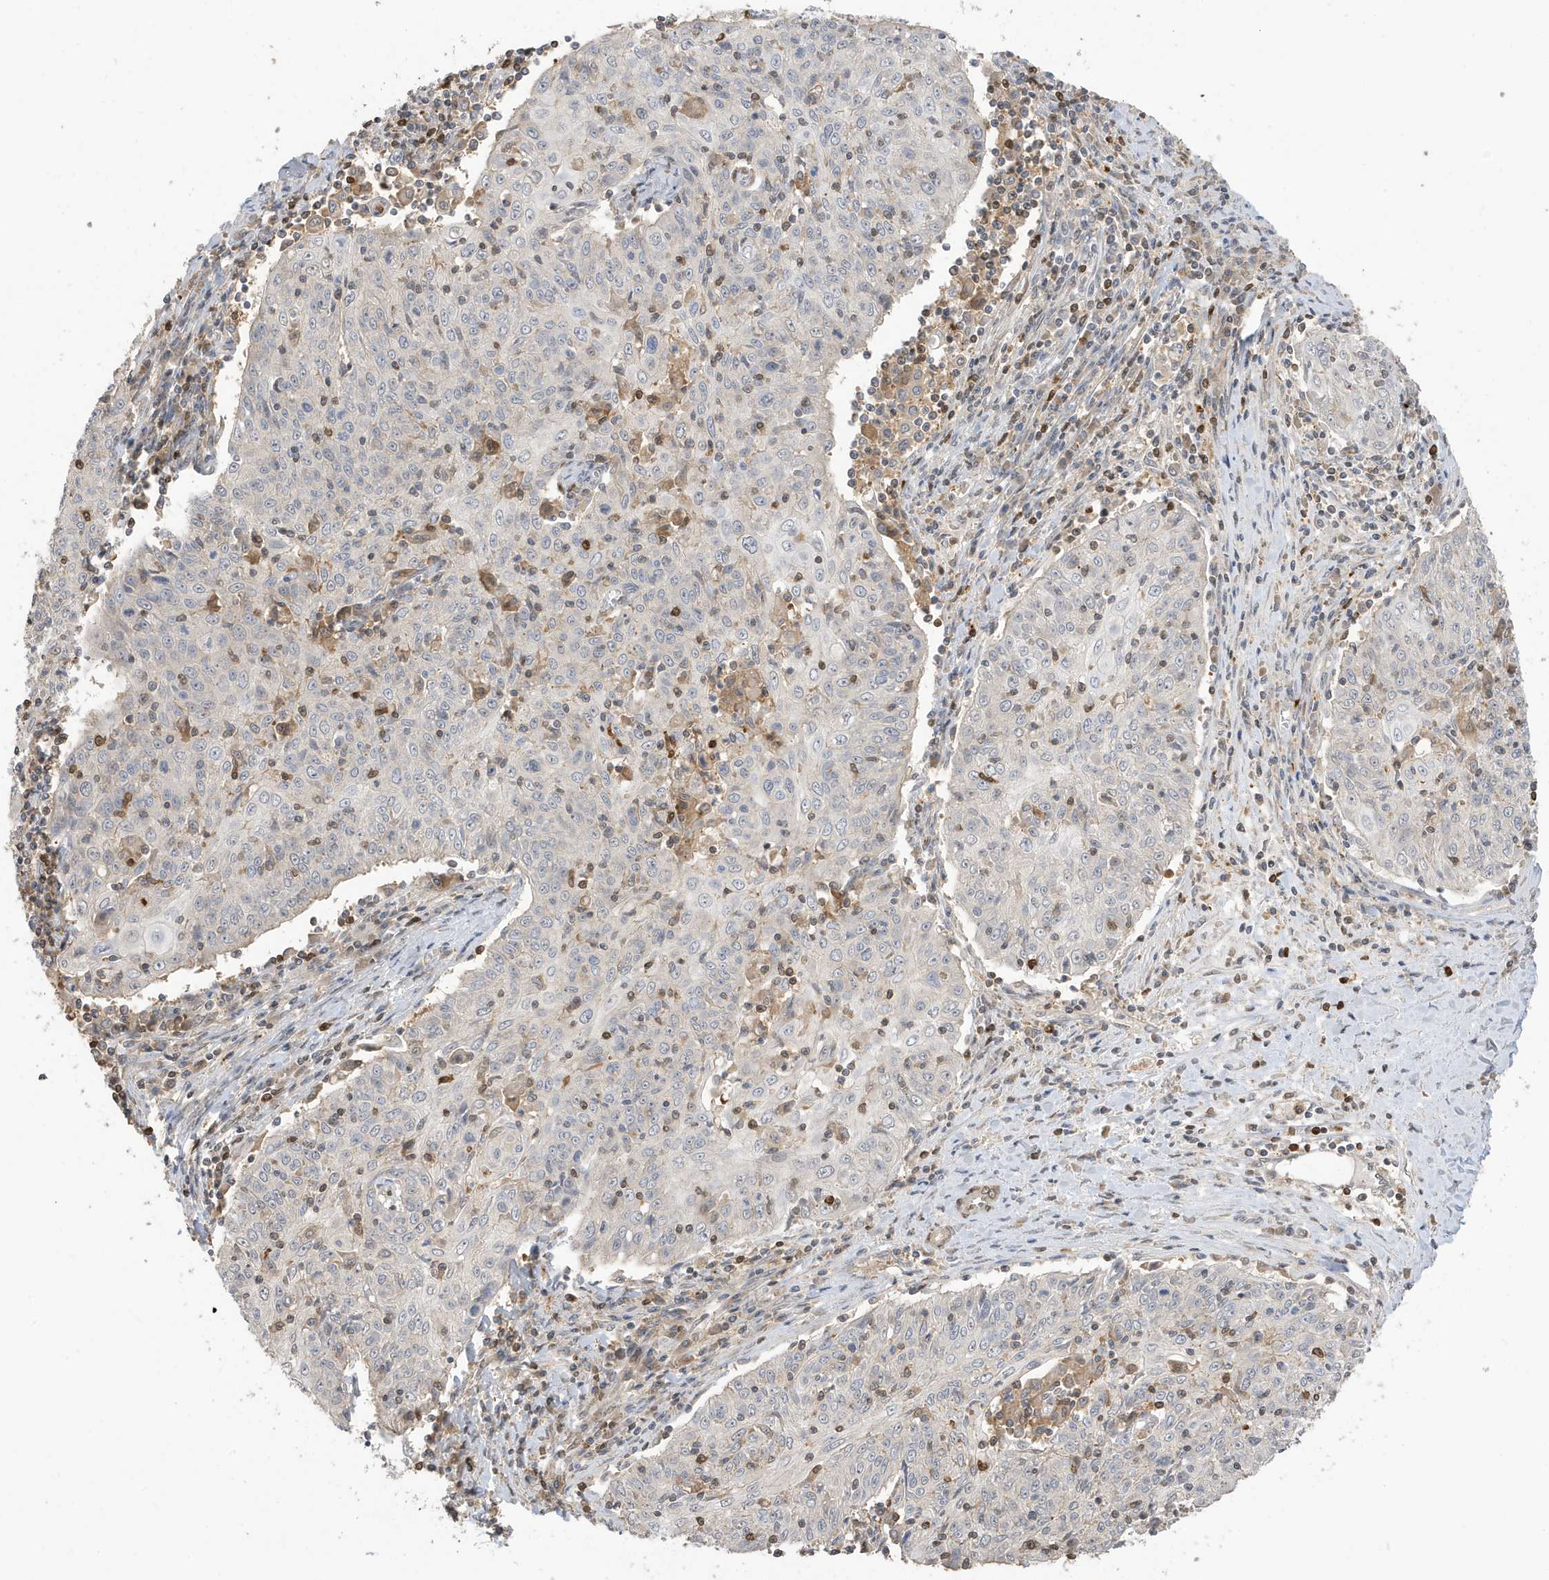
{"staining": {"intensity": "negative", "quantity": "none", "location": "none"}, "tissue": "cervical cancer", "cell_type": "Tumor cells", "image_type": "cancer", "snomed": [{"axis": "morphology", "description": "Squamous cell carcinoma, NOS"}, {"axis": "topography", "description": "Cervix"}], "caption": "Tumor cells show no significant protein staining in cervical squamous cell carcinoma.", "gene": "TAB3", "patient": {"sex": "female", "age": 48}}